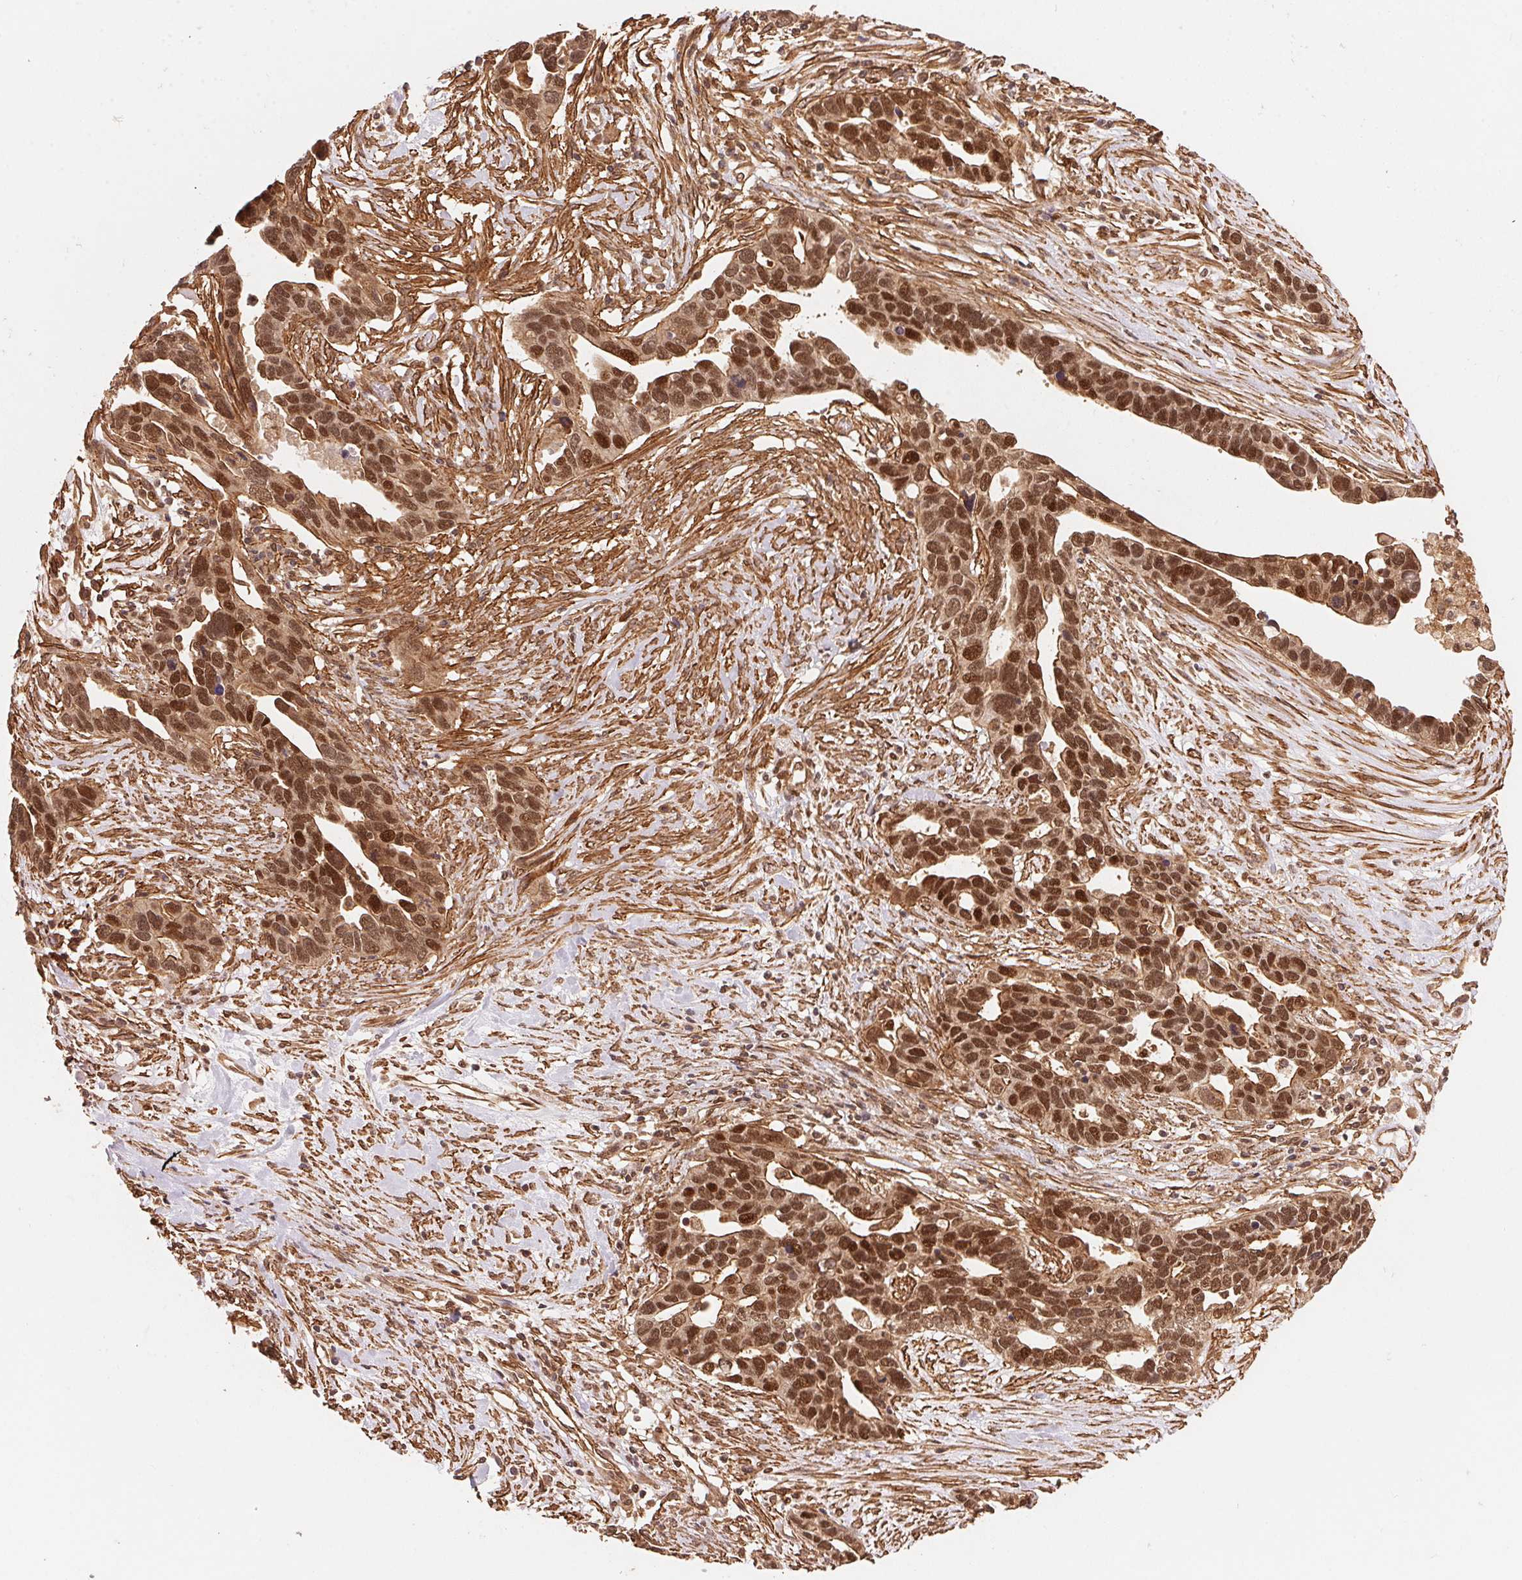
{"staining": {"intensity": "moderate", "quantity": ">75%", "location": "cytoplasmic/membranous,nuclear"}, "tissue": "ovarian cancer", "cell_type": "Tumor cells", "image_type": "cancer", "snomed": [{"axis": "morphology", "description": "Cystadenocarcinoma, serous, NOS"}, {"axis": "topography", "description": "Ovary"}], "caption": "Immunohistochemical staining of ovarian cancer exhibits moderate cytoplasmic/membranous and nuclear protein staining in about >75% of tumor cells.", "gene": "TNIP2", "patient": {"sex": "female", "age": 54}}